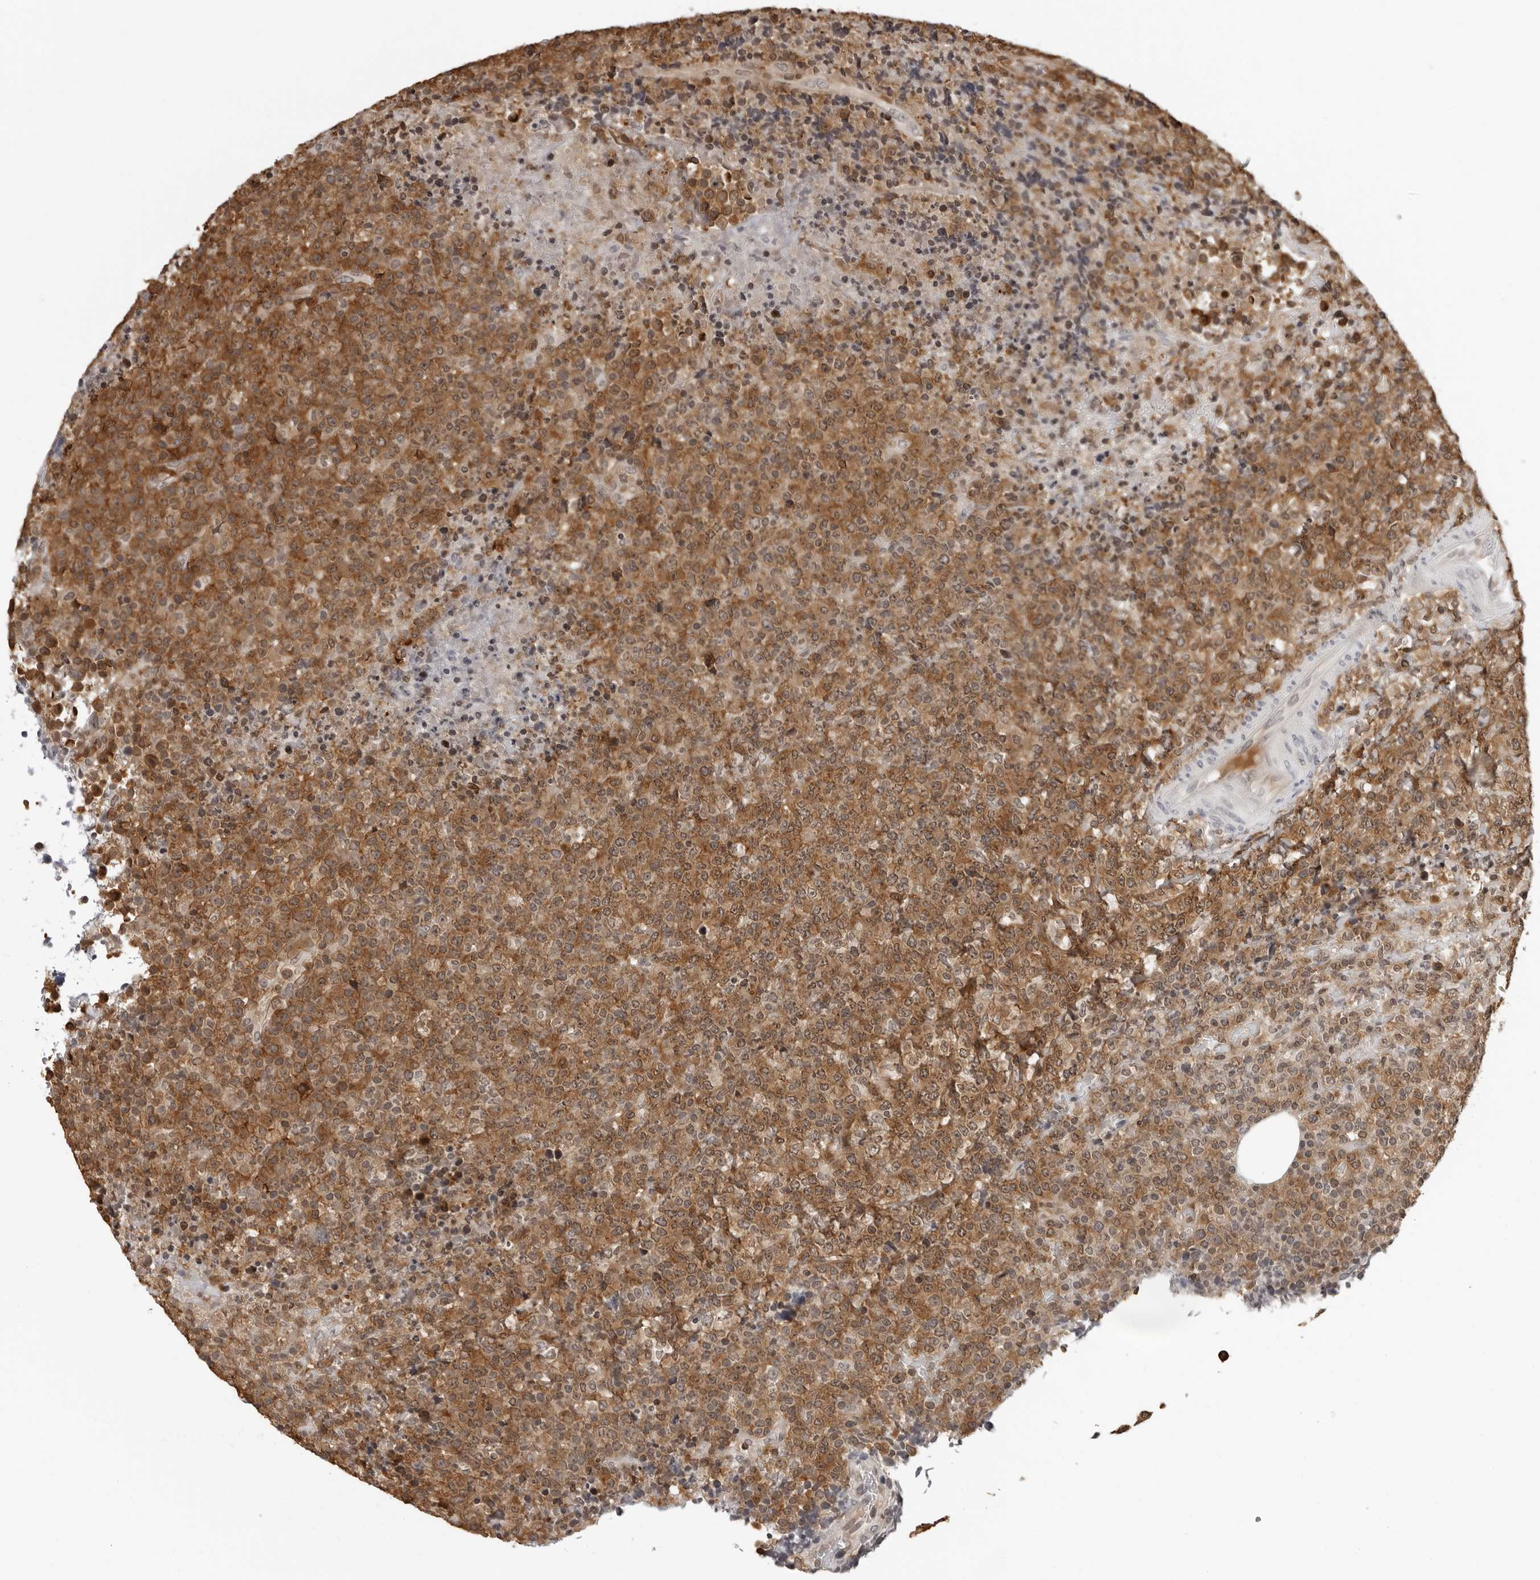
{"staining": {"intensity": "moderate", "quantity": ">75%", "location": "cytoplasmic/membranous,nuclear"}, "tissue": "lymphoma", "cell_type": "Tumor cells", "image_type": "cancer", "snomed": [{"axis": "morphology", "description": "Malignant lymphoma, non-Hodgkin's type, High grade"}, {"axis": "topography", "description": "Lymph node"}], "caption": "Protein expression analysis of high-grade malignant lymphoma, non-Hodgkin's type displays moderate cytoplasmic/membranous and nuclear expression in about >75% of tumor cells.", "gene": "HSPH1", "patient": {"sex": "male", "age": 13}}